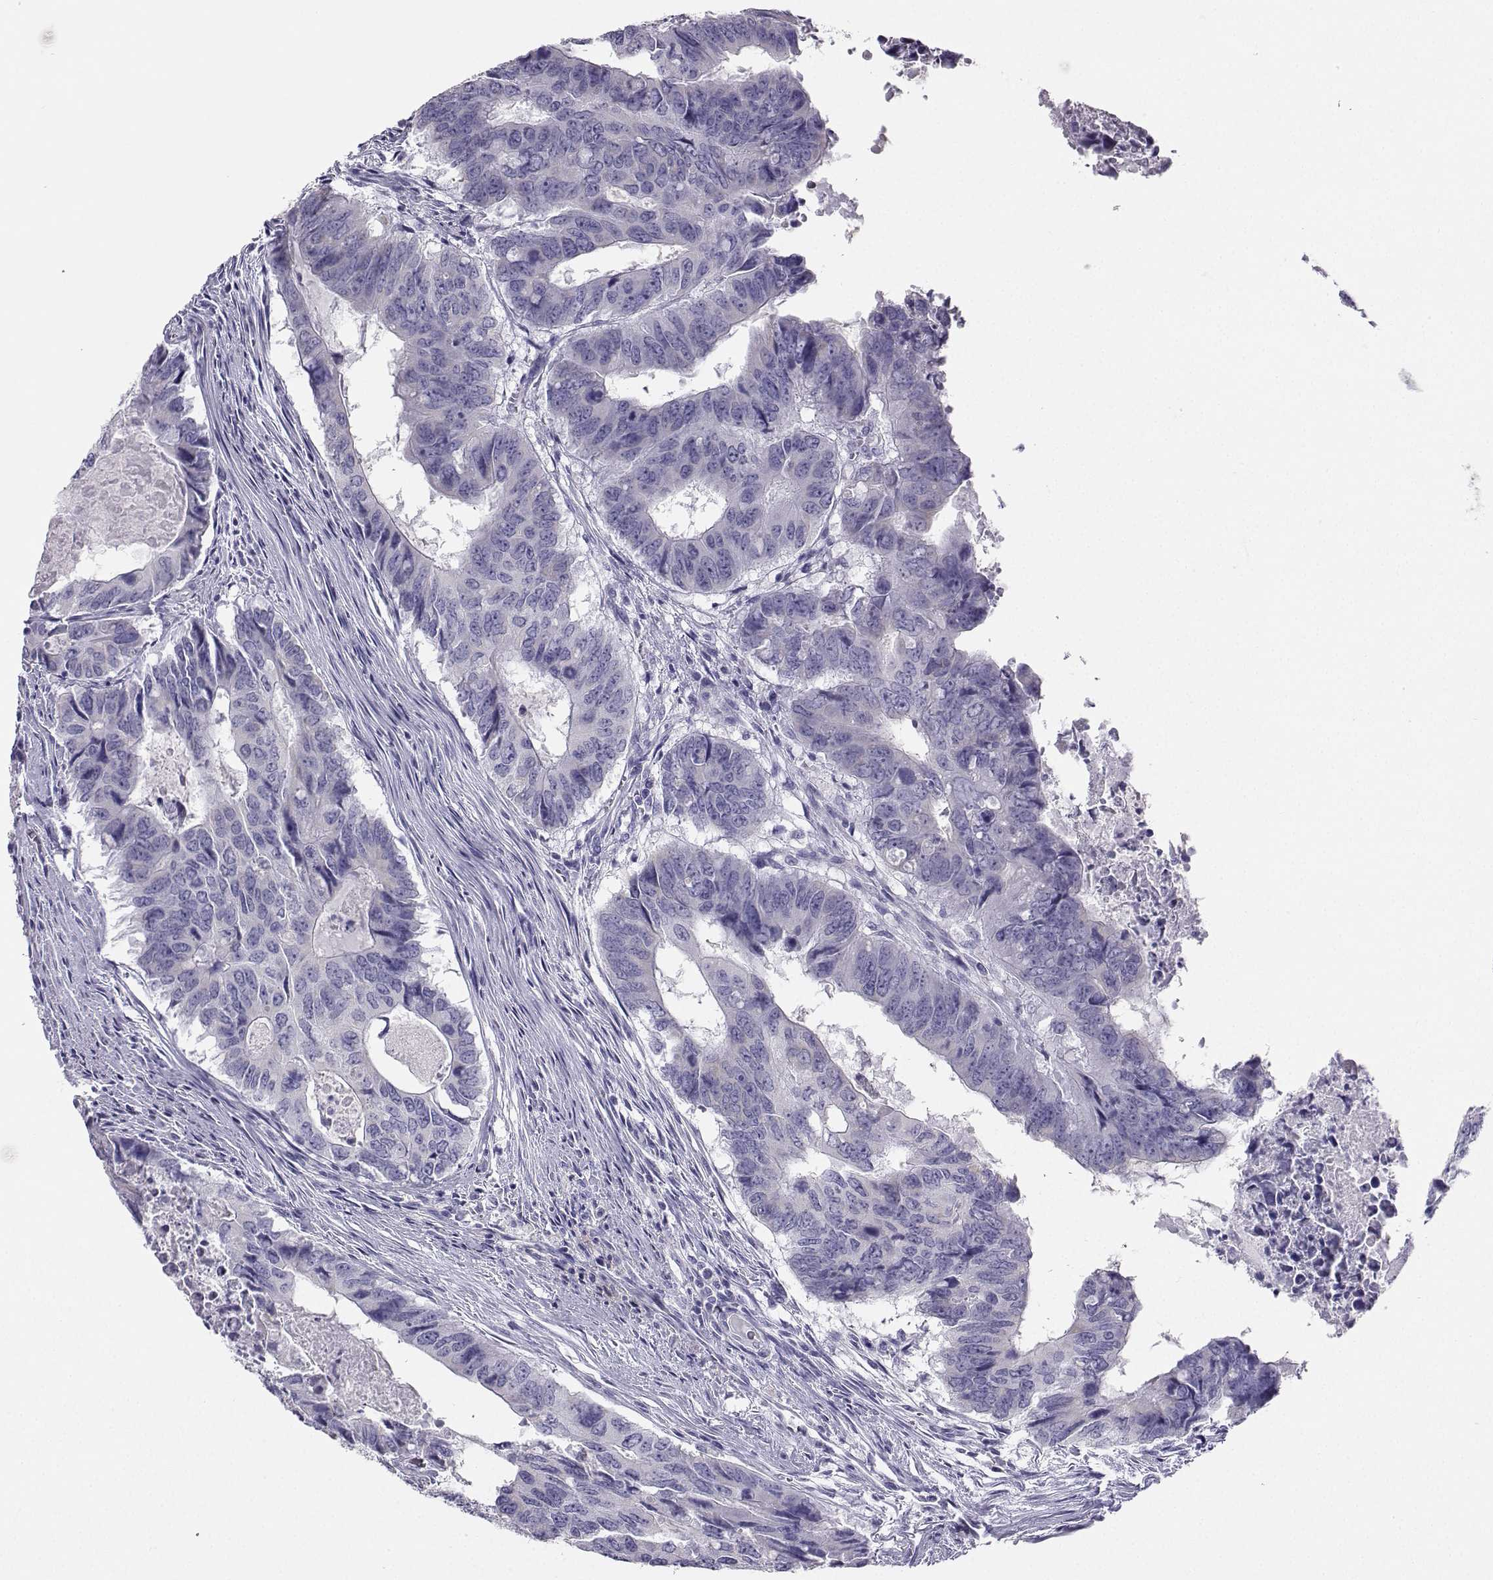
{"staining": {"intensity": "negative", "quantity": "none", "location": "none"}, "tissue": "colorectal cancer", "cell_type": "Tumor cells", "image_type": "cancer", "snomed": [{"axis": "morphology", "description": "Adenocarcinoma, NOS"}, {"axis": "topography", "description": "Colon"}], "caption": "A high-resolution micrograph shows immunohistochemistry (IHC) staining of colorectal adenocarcinoma, which reveals no significant staining in tumor cells.", "gene": "AVP", "patient": {"sex": "male", "age": 79}}